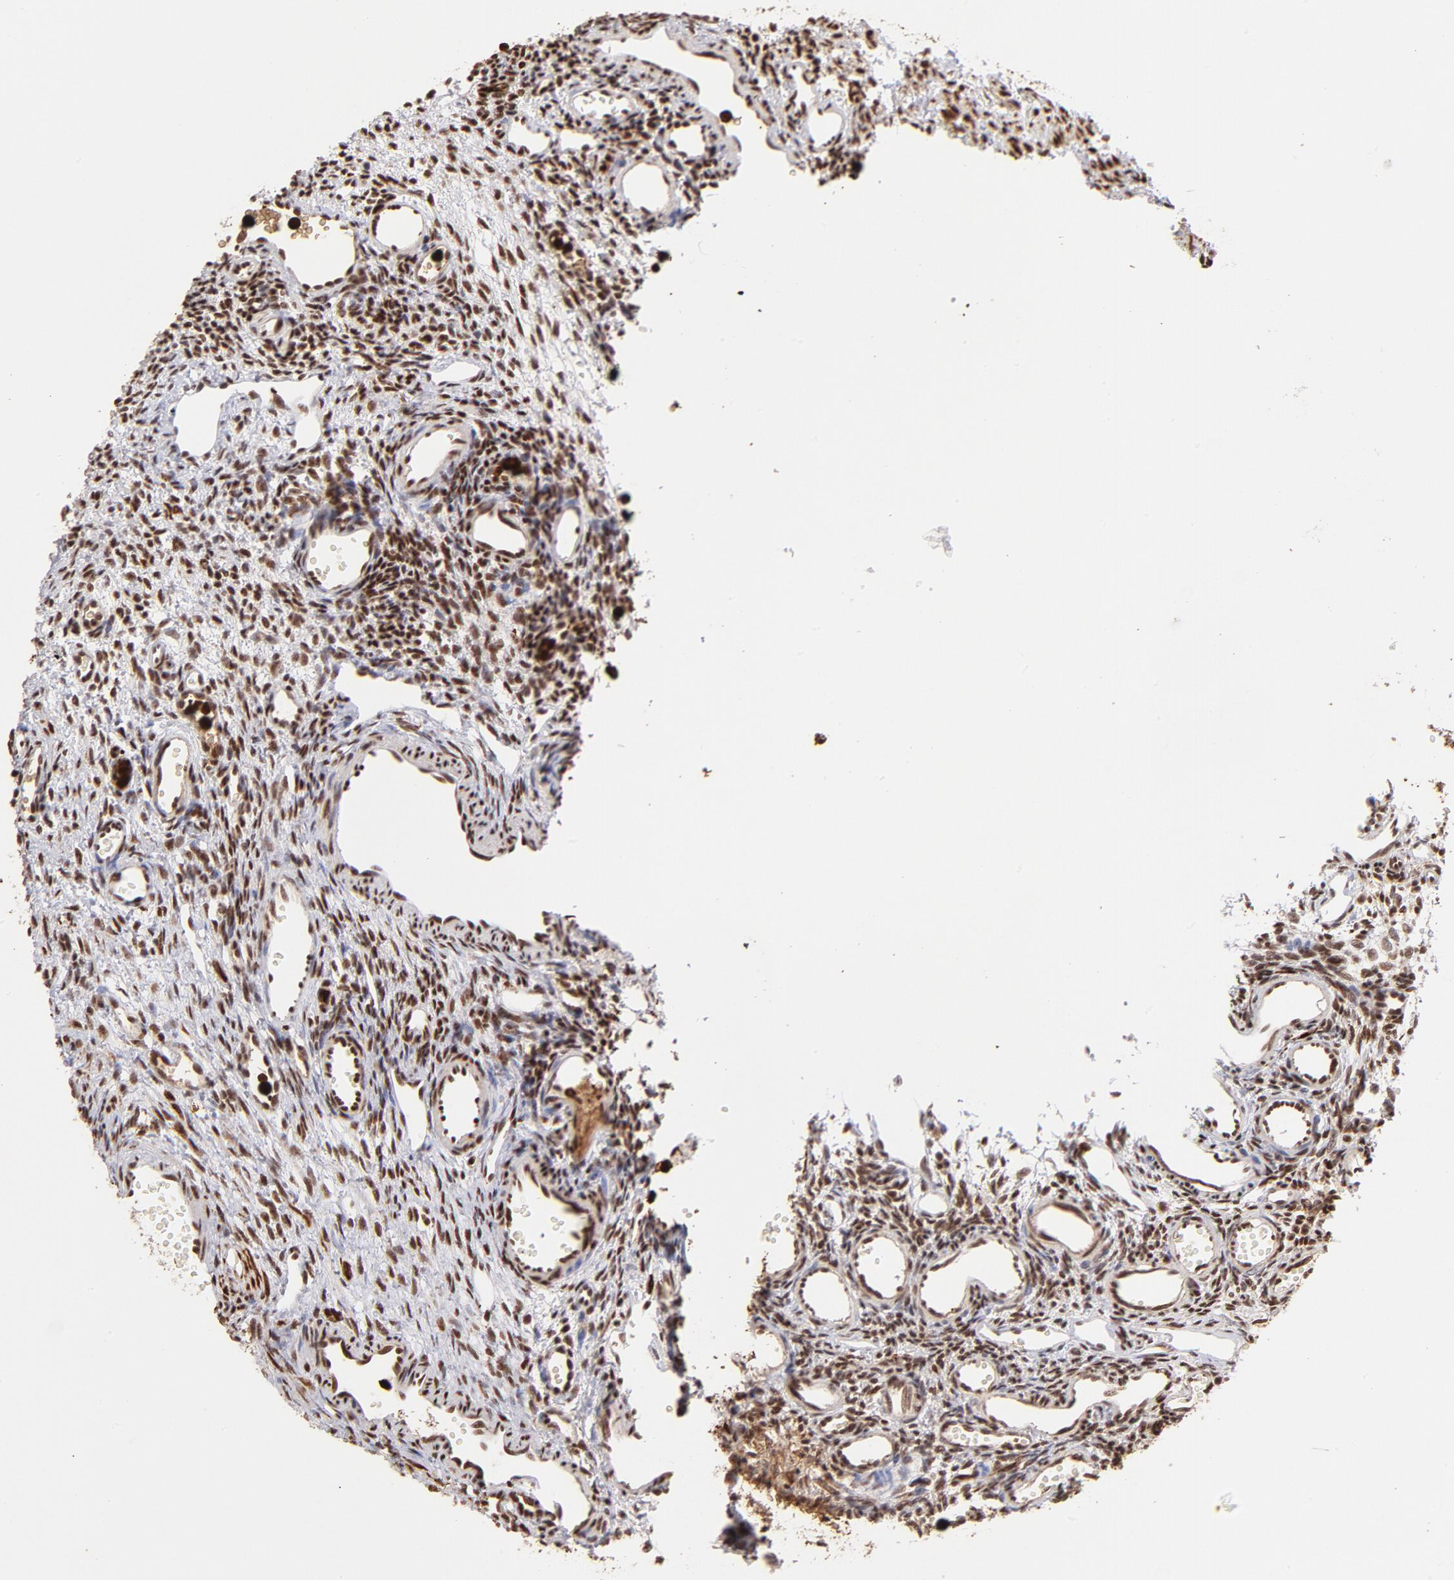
{"staining": {"intensity": "moderate", "quantity": ">75%", "location": "cytoplasmic/membranous,nuclear"}, "tissue": "ovary", "cell_type": "Ovarian stroma cells", "image_type": "normal", "snomed": [{"axis": "morphology", "description": "Normal tissue, NOS"}, {"axis": "topography", "description": "Ovary"}], "caption": "This is a photomicrograph of IHC staining of normal ovary, which shows moderate expression in the cytoplasmic/membranous,nuclear of ovarian stroma cells.", "gene": "ZFX", "patient": {"sex": "female", "age": 33}}